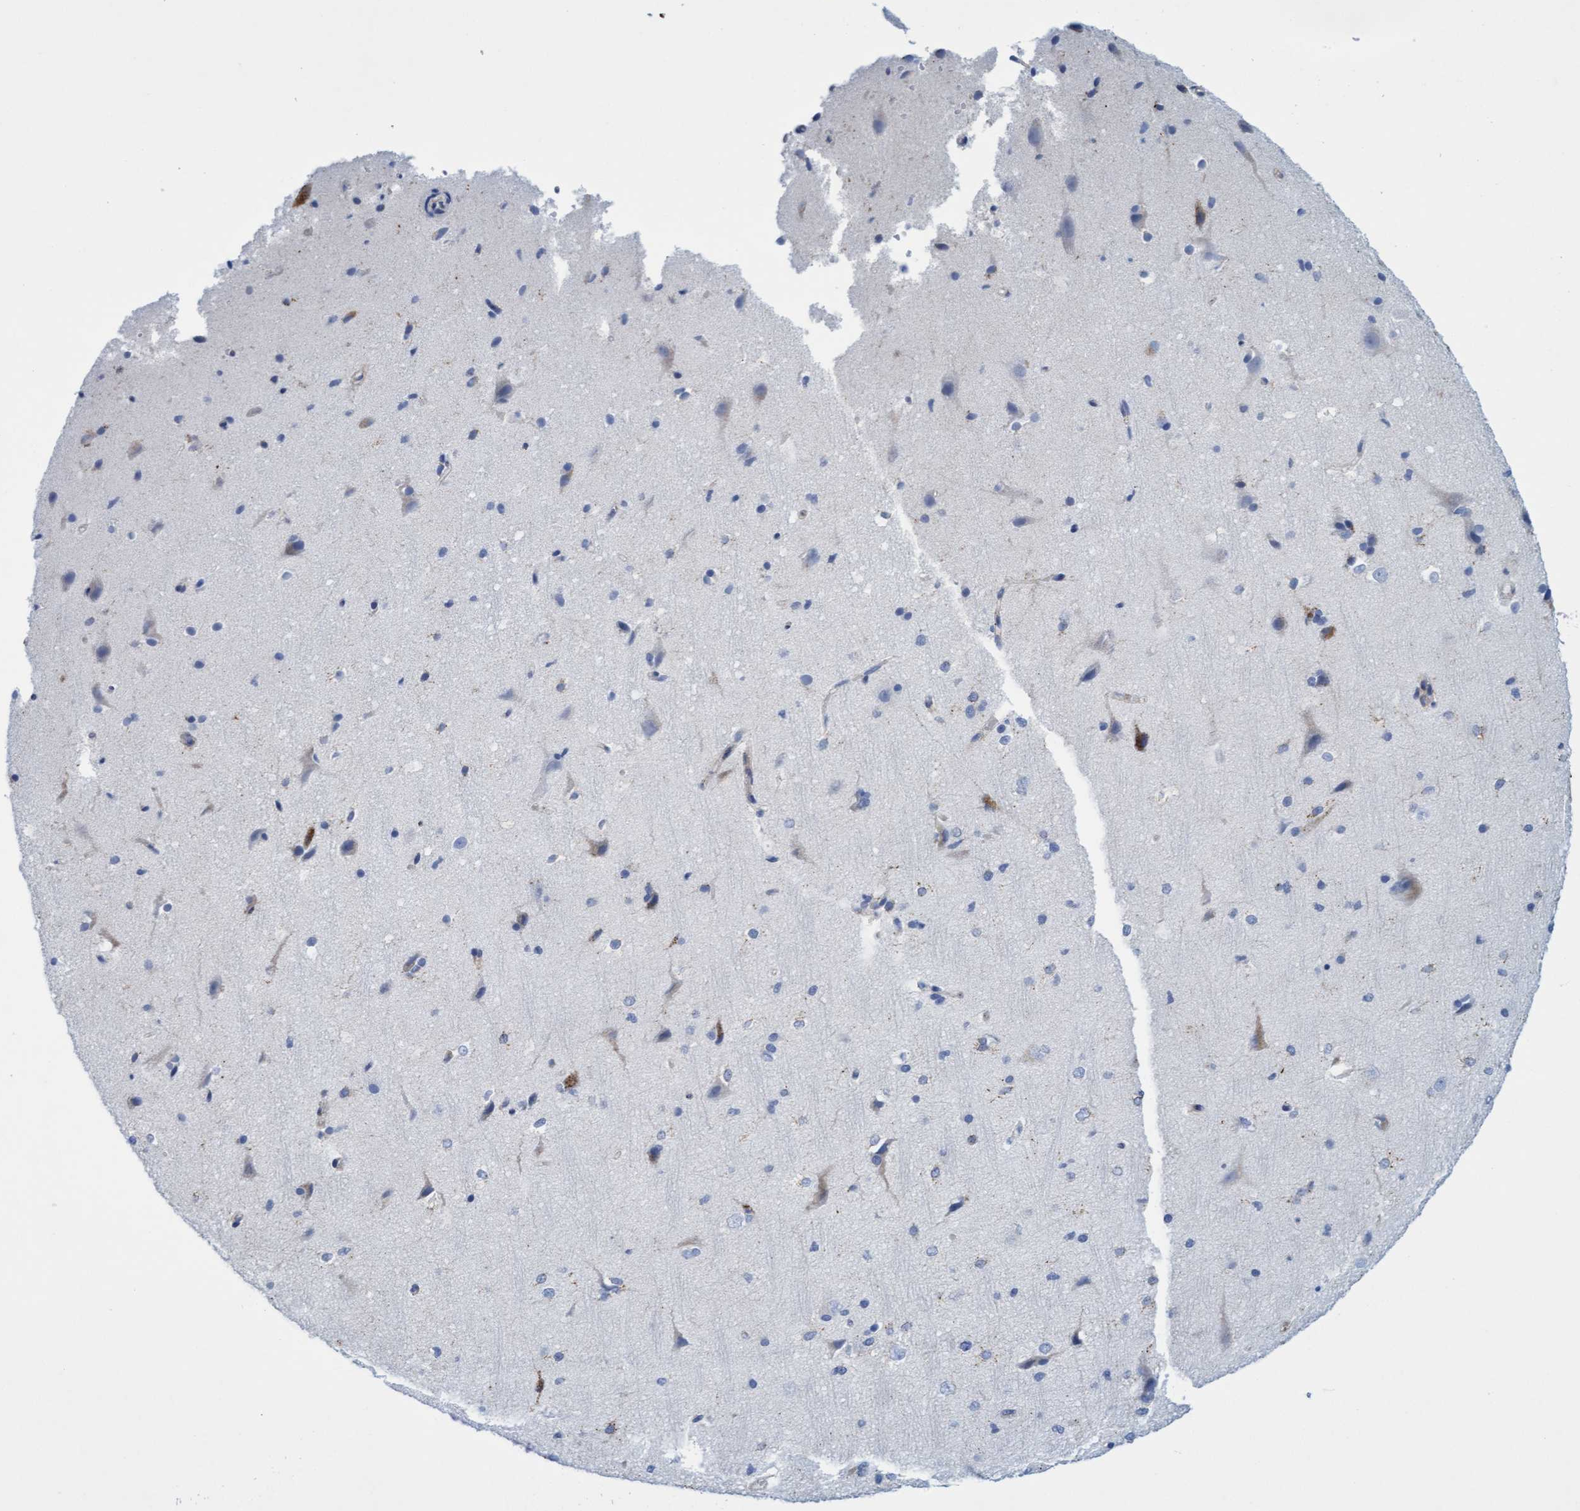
{"staining": {"intensity": "negative", "quantity": "none", "location": "none"}, "tissue": "cerebral cortex", "cell_type": "Endothelial cells", "image_type": "normal", "snomed": [{"axis": "morphology", "description": "Normal tissue, NOS"}, {"axis": "morphology", "description": "Developmental malformation"}, {"axis": "topography", "description": "Cerebral cortex"}], "caption": "Immunohistochemistry image of normal human cerebral cortex stained for a protein (brown), which reveals no positivity in endothelial cells. Nuclei are stained in blue.", "gene": "SGSH", "patient": {"sex": "female", "age": 30}}